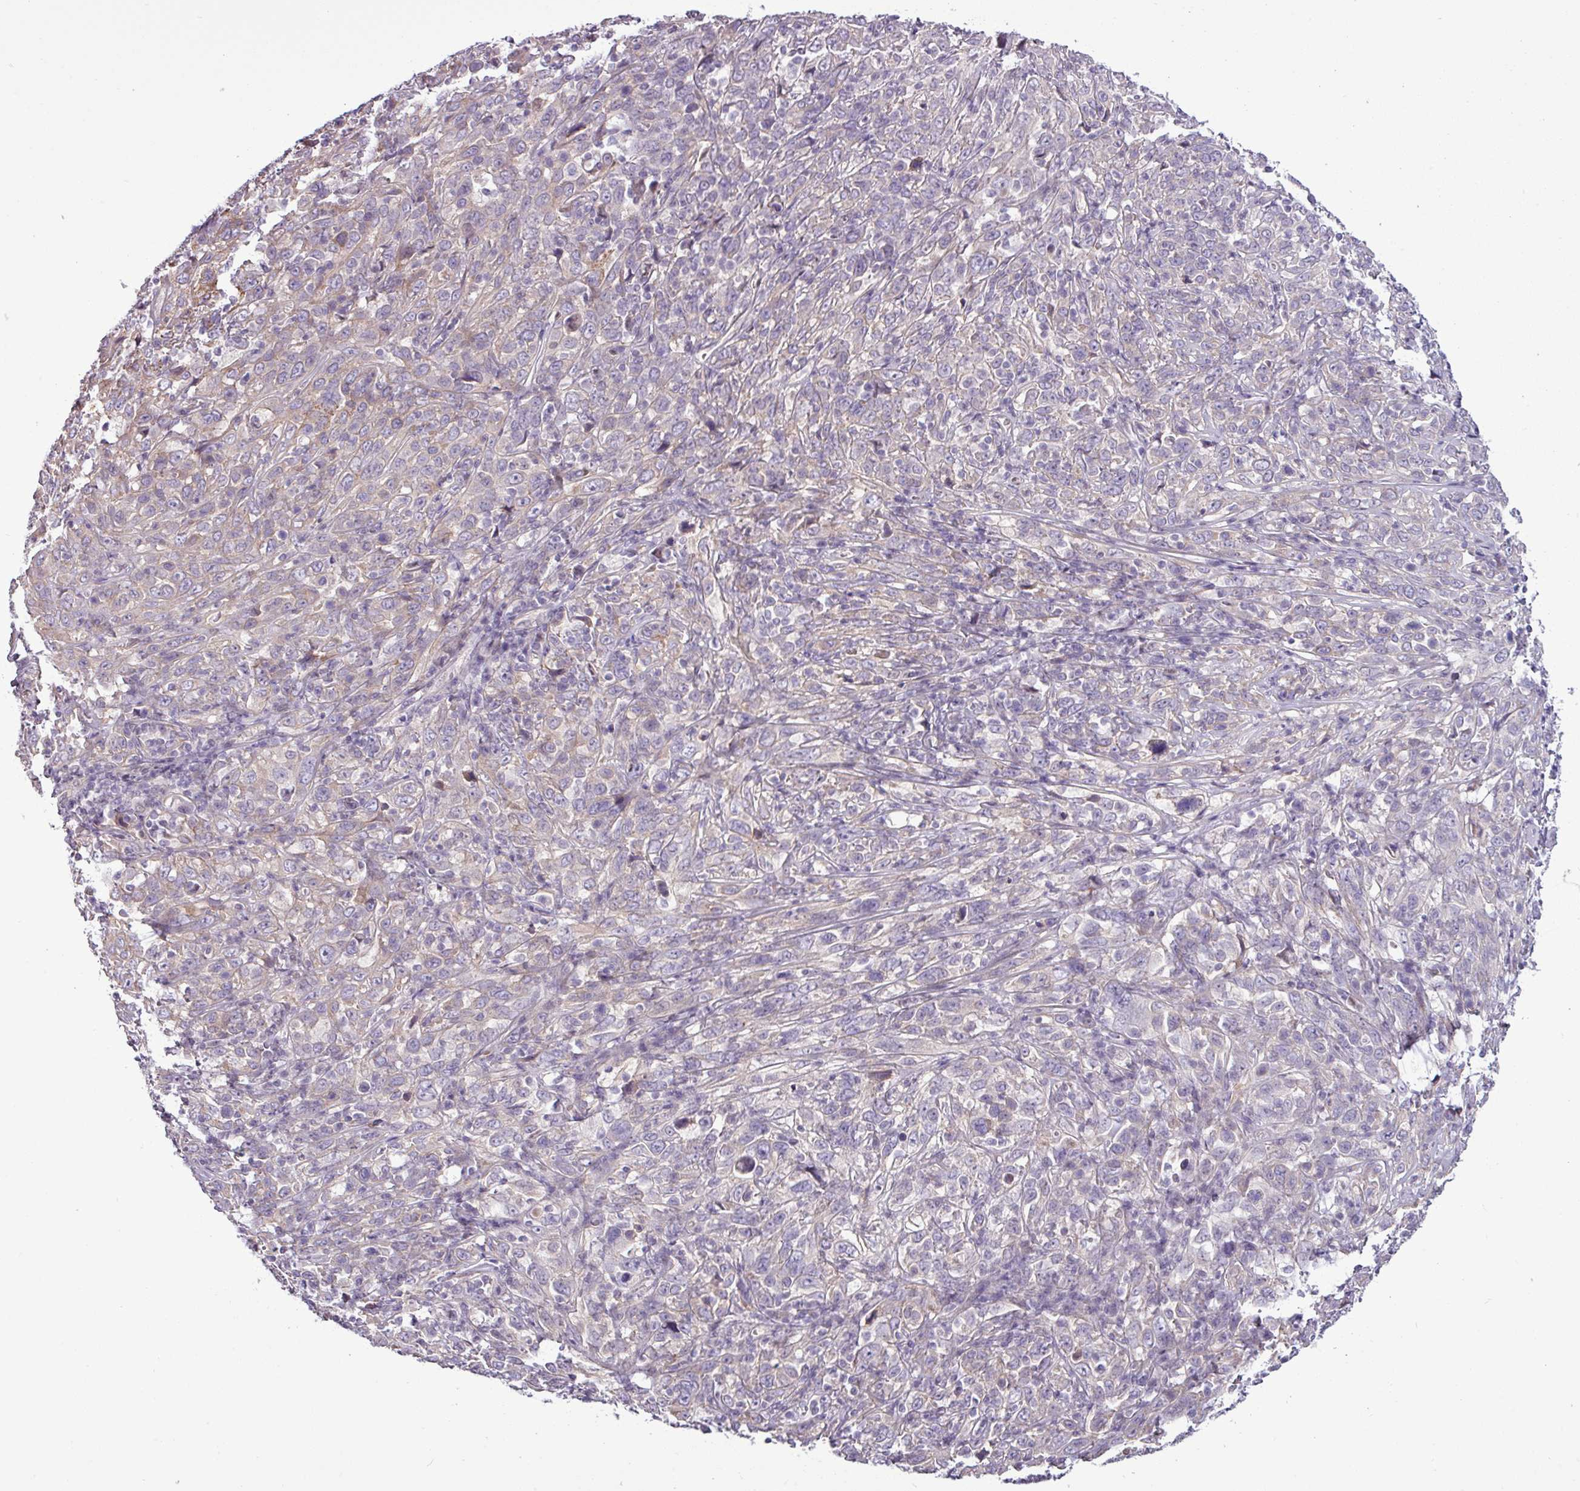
{"staining": {"intensity": "moderate", "quantity": "<25%", "location": "cytoplasmic/membranous"}, "tissue": "cervical cancer", "cell_type": "Tumor cells", "image_type": "cancer", "snomed": [{"axis": "morphology", "description": "Squamous cell carcinoma, NOS"}, {"axis": "topography", "description": "Cervix"}], "caption": "Tumor cells display moderate cytoplasmic/membranous positivity in about <25% of cells in cervical squamous cell carcinoma.", "gene": "GPT2", "patient": {"sex": "female", "age": 46}}